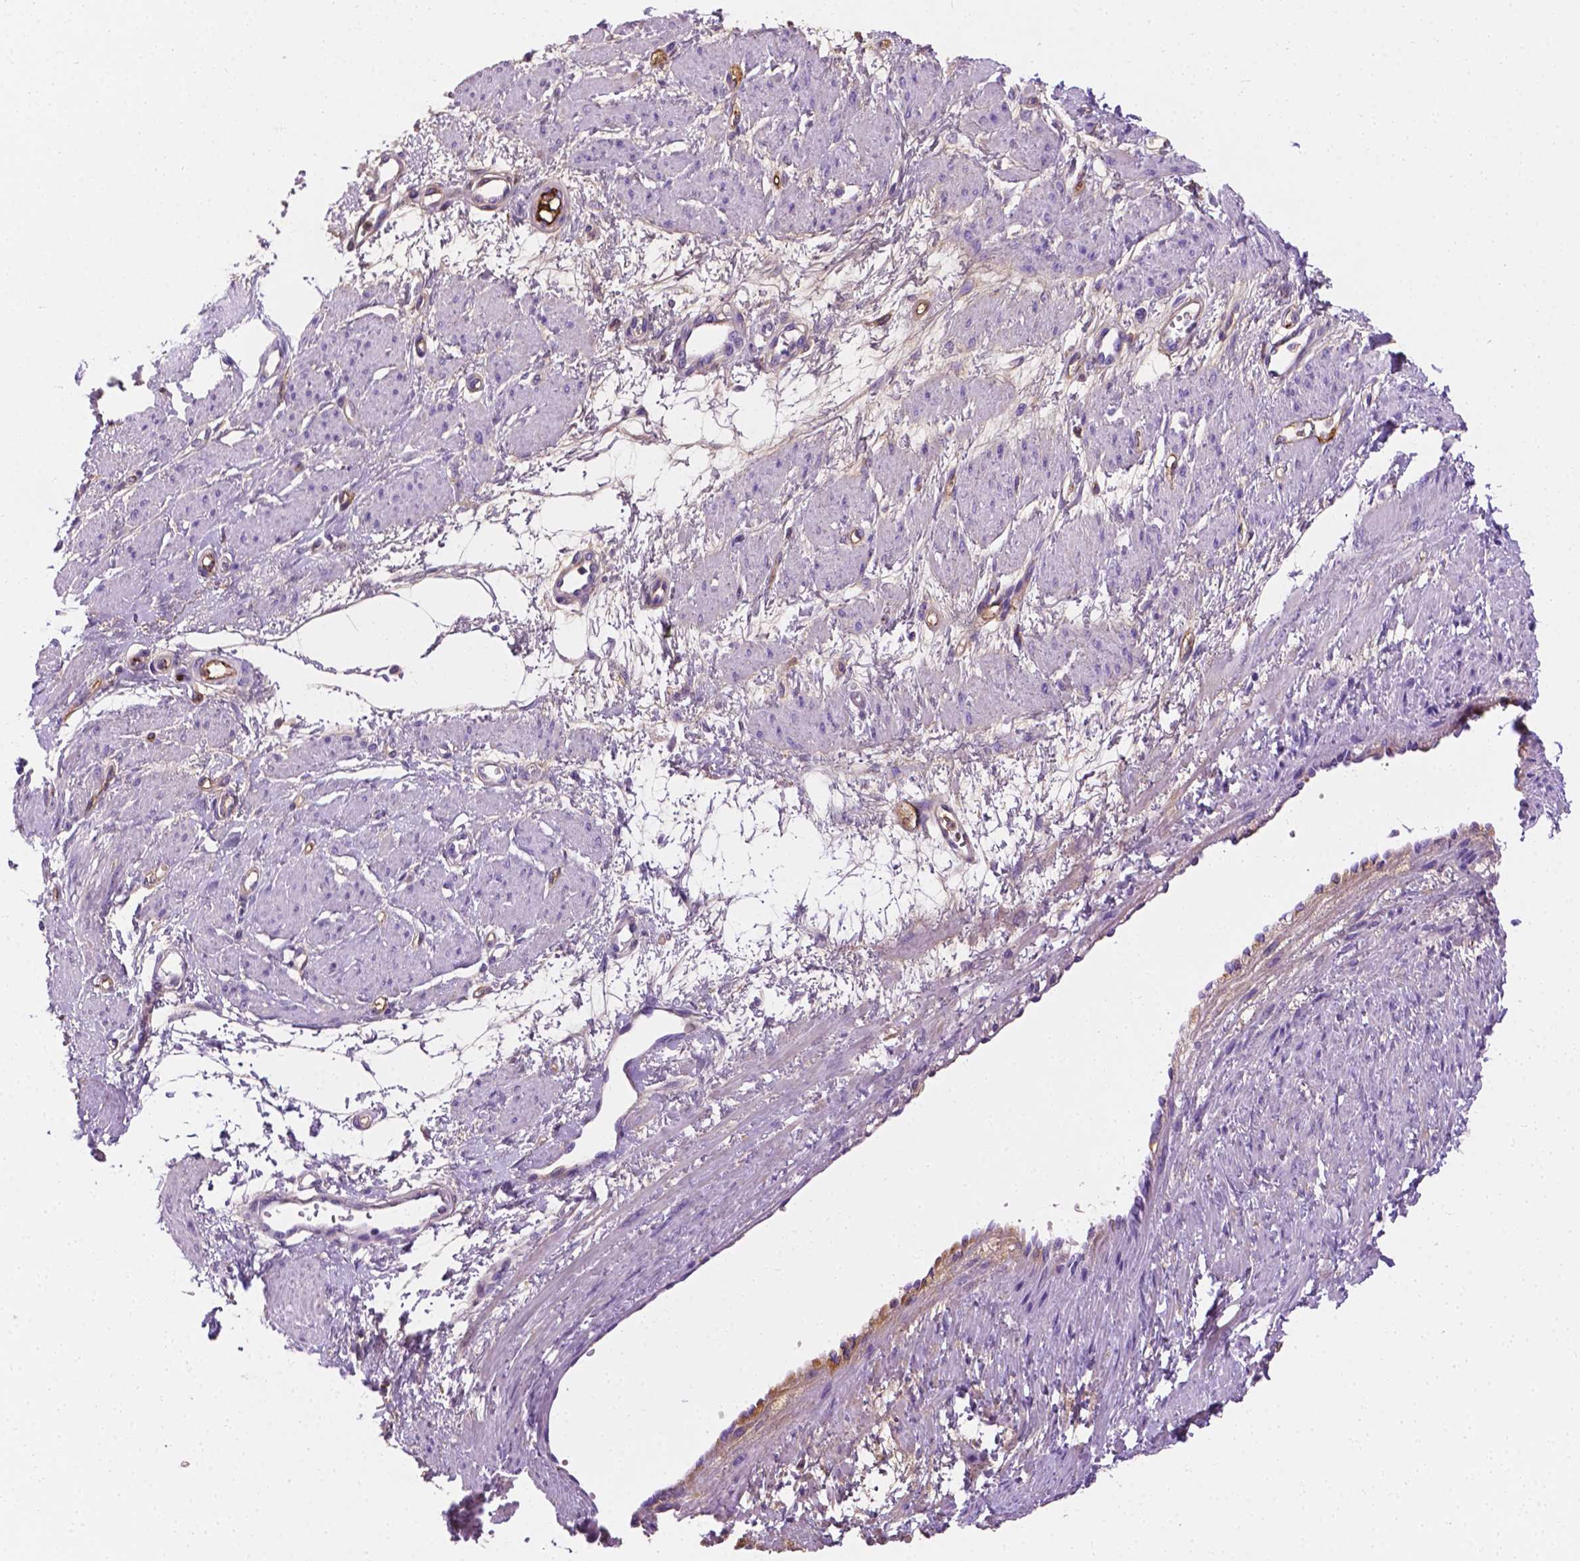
{"staining": {"intensity": "negative", "quantity": "none", "location": "none"}, "tissue": "smooth muscle", "cell_type": "Smooth muscle cells", "image_type": "normal", "snomed": [{"axis": "morphology", "description": "Normal tissue, NOS"}, {"axis": "topography", "description": "Smooth muscle"}, {"axis": "topography", "description": "Uterus"}], "caption": "IHC of normal smooth muscle shows no positivity in smooth muscle cells. (Immunohistochemistry (ihc), brightfield microscopy, high magnification).", "gene": "APOE", "patient": {"sex": "female", "age": 39}}